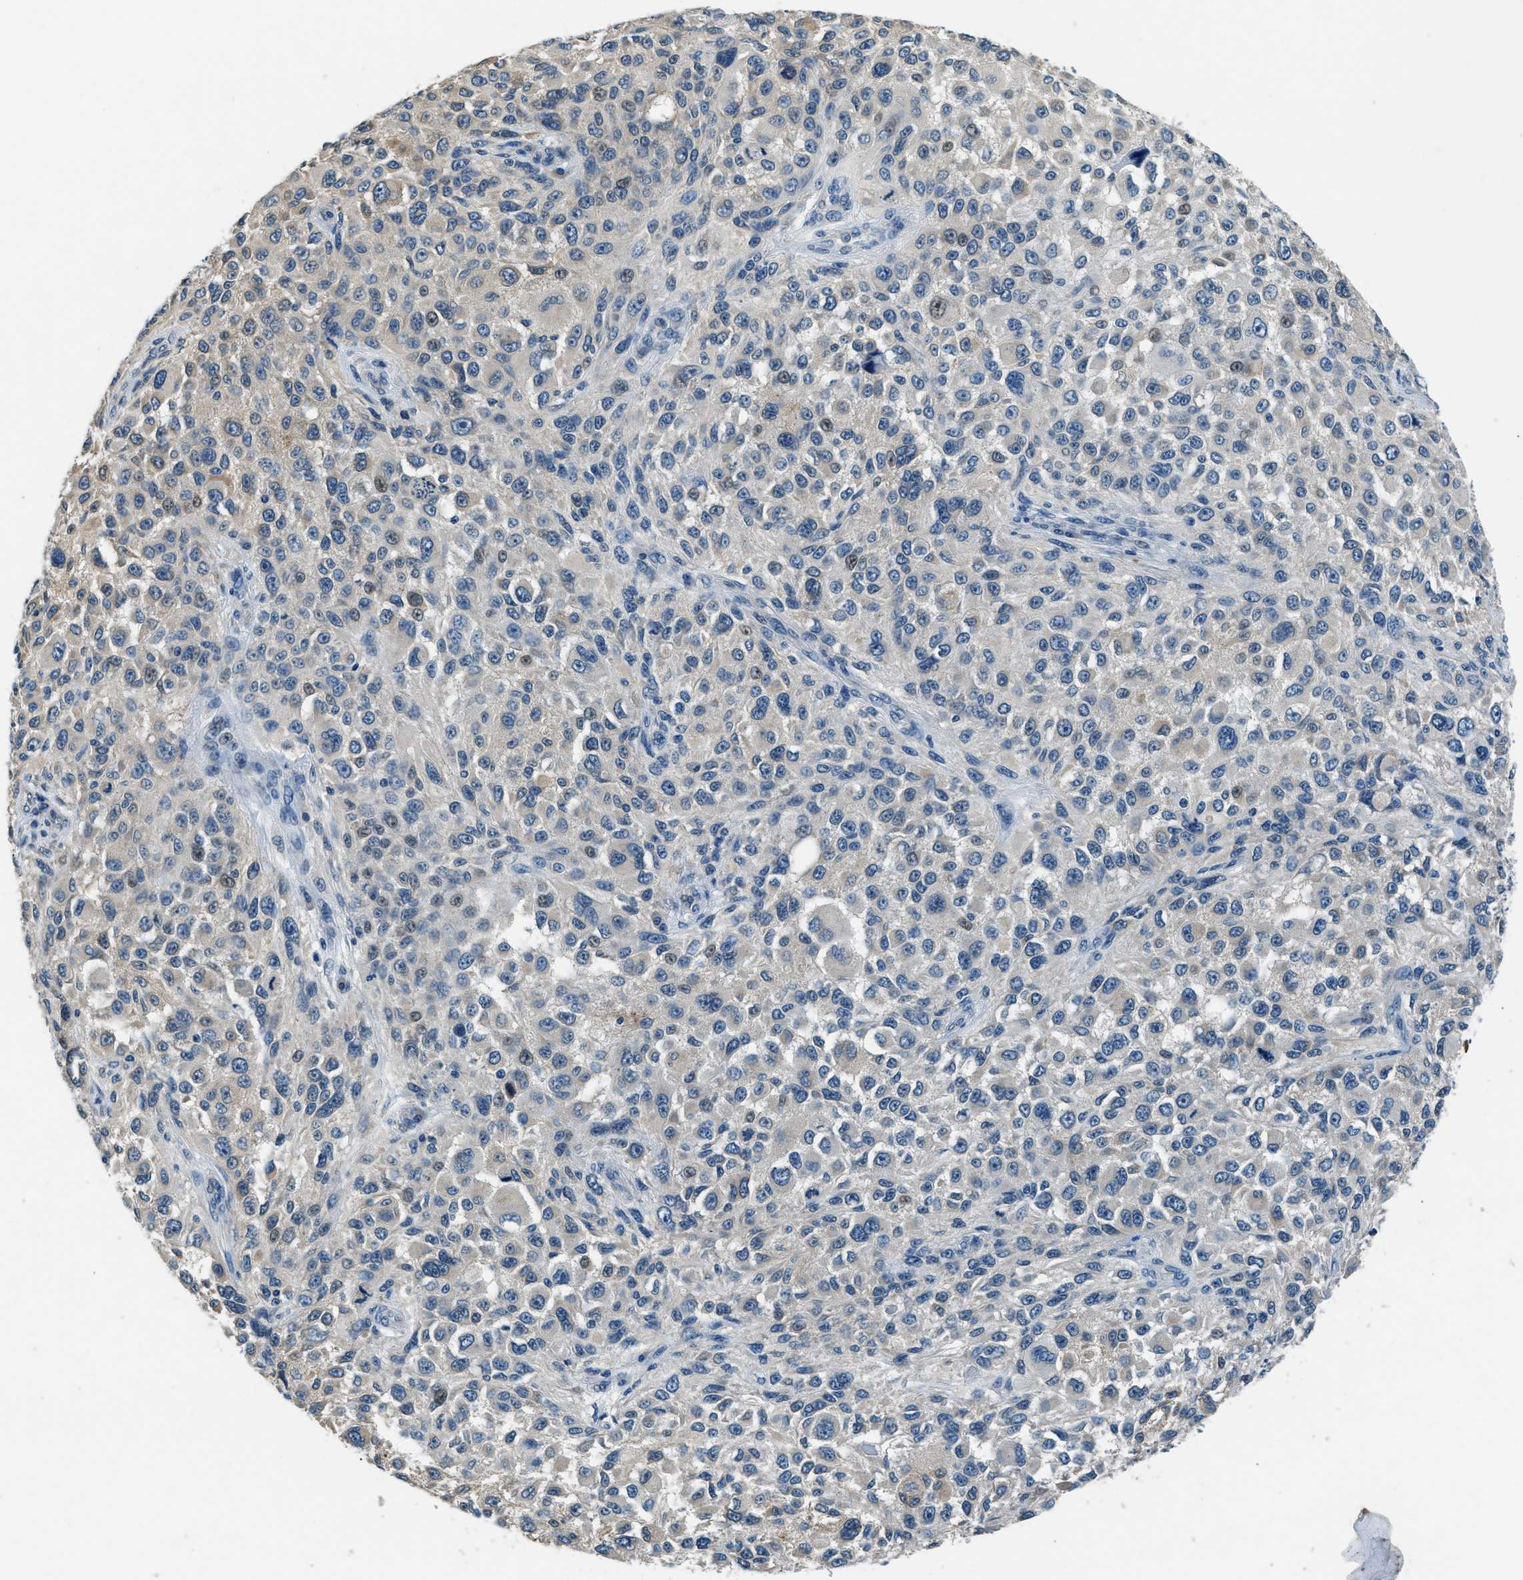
{"staining": {"intensity": "weak", "quantity": "<25%", "location": "cytoplasmic/membranous,nuclear"}, "tissue": "melanoma", "cell_type": "Tumor cells", "image_type": "cancer", "snomed": [{"axis": "morphology", "description": "Necrosis, NOS"}, {"axis": "morphology", "description": "Malignant melanoma, NOS"}, {"axis": "topography", "description": "Skin"}], "caption": "High power microscopy histopathology image of an immunohistochemistry (IHC) photomicrograph of melanoma, revealing no significant positivity in tumor cells.", "gene": "NME8", "patient": {"sex": "female", "age": 87}}